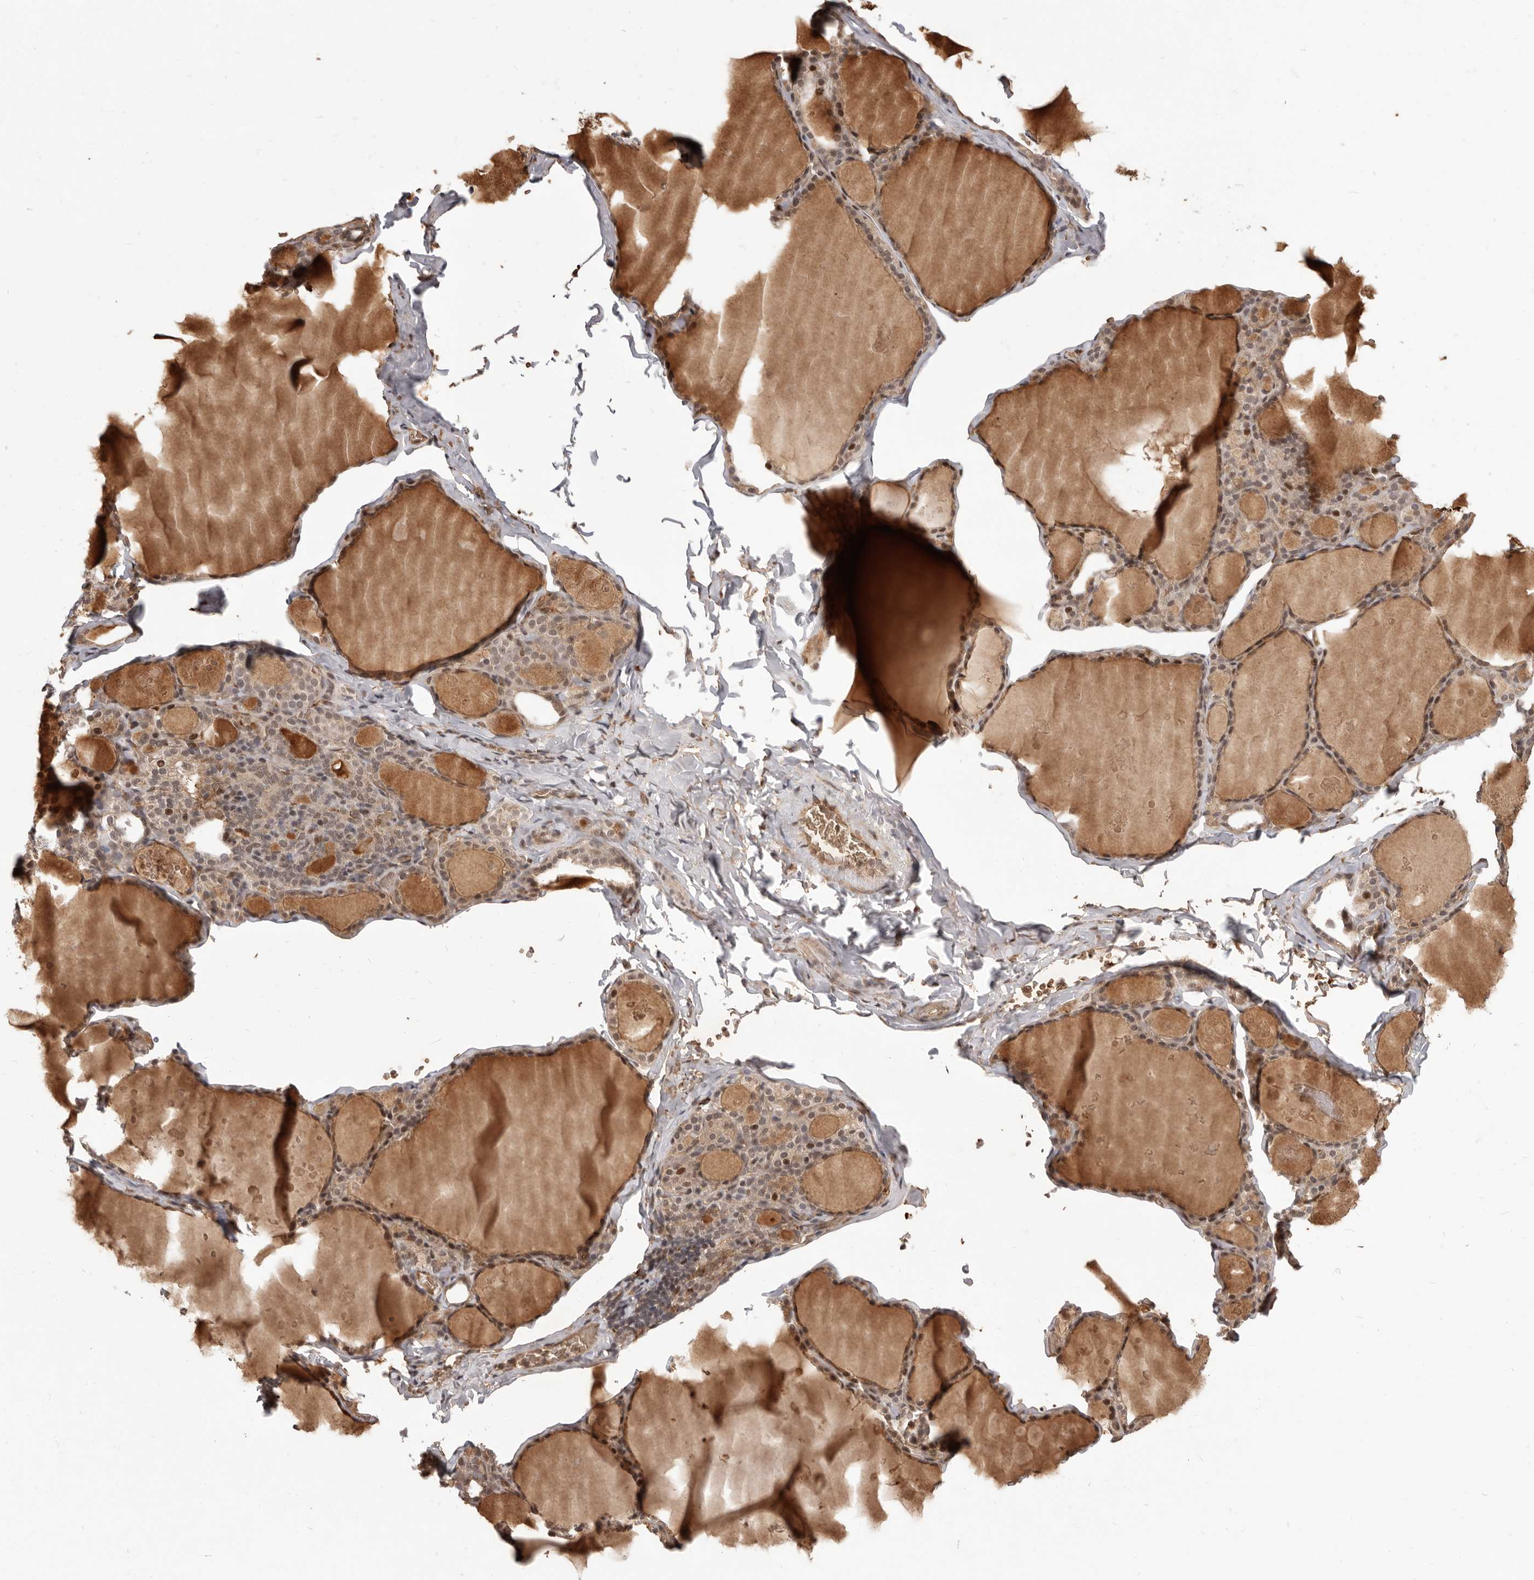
{"staining": {"intensity": "moderate", "quantity": ">75%", "location": "cytoplasmic/membranous,nuclear"}, "tissue": "thyroid gland", "cell_type": "Glandular cells", "image_type": "normal", "snomed": [{"axis": "morphology", "description": "Normal tissue, NOS"}, {"axis": "topography", "description": "Thyroid gland"}], "caption": "Immunohistochemical staining of benign thyroid gland demonstrates medium levels of moderate cytoplasmic/membranous,nuclear staining in about >75% of glandular cells.", "gene": "NCOA3", "patient": {"sex": "male", "age": 56}}